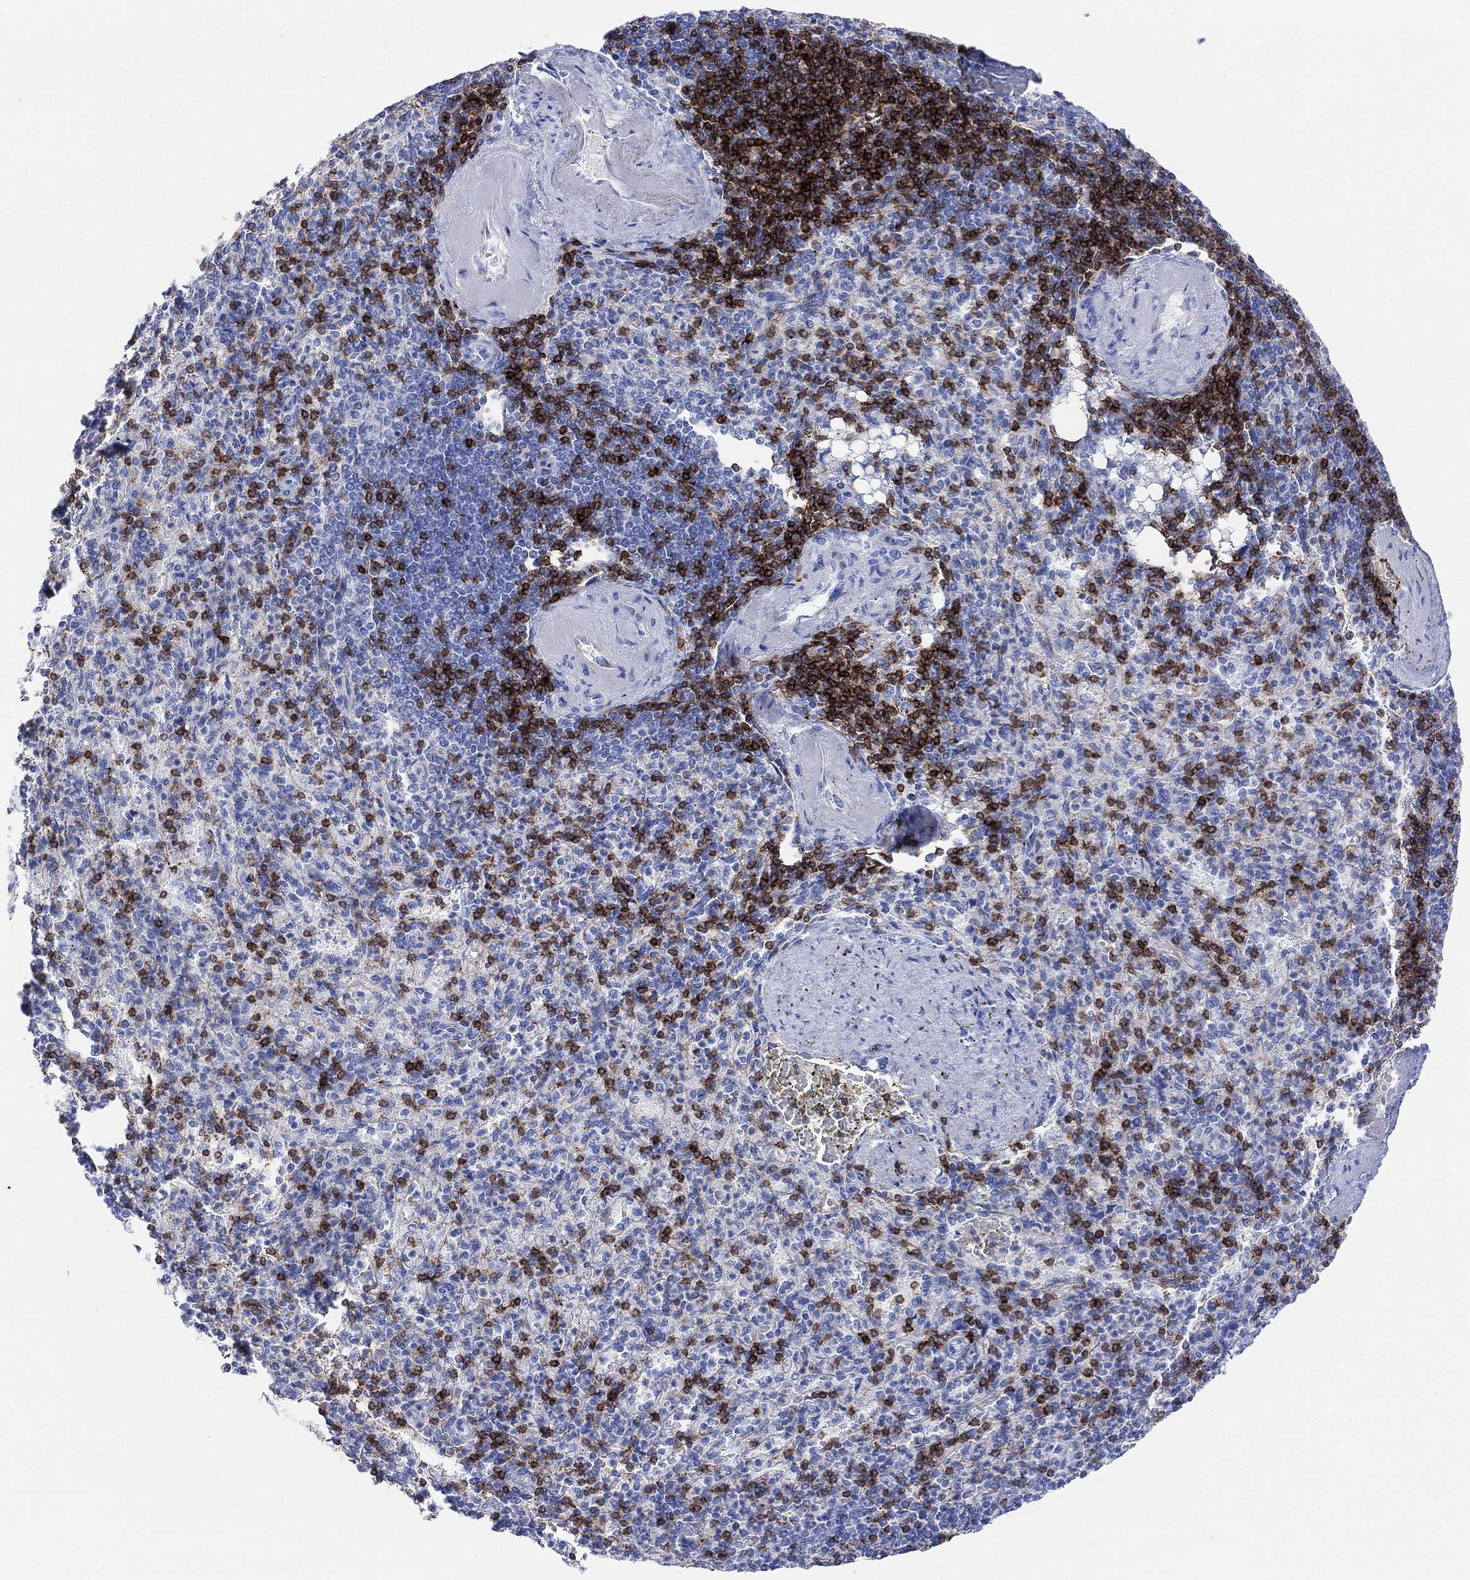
{"staining": {"intensity": "strong", "quantity": "<25%", "location": "cytoplasmic/membranous"}, "tissue": "spleen", "cell_type": "Cells in red pulp", "image_type": "normal", "snomed": [{"axis": "morphology", "description": "Normal tissue, NOS"}, {"axis": "topography", "description": "Spleen"}], "caption": "The histopathology image reveals staining of unremarkable spleen, revealing strong cytoplasmic/membranous protein staining (brown color) within cells in red pulp.", "gene": "GPR65", "patient": {"sex": "female", "age": 74}}